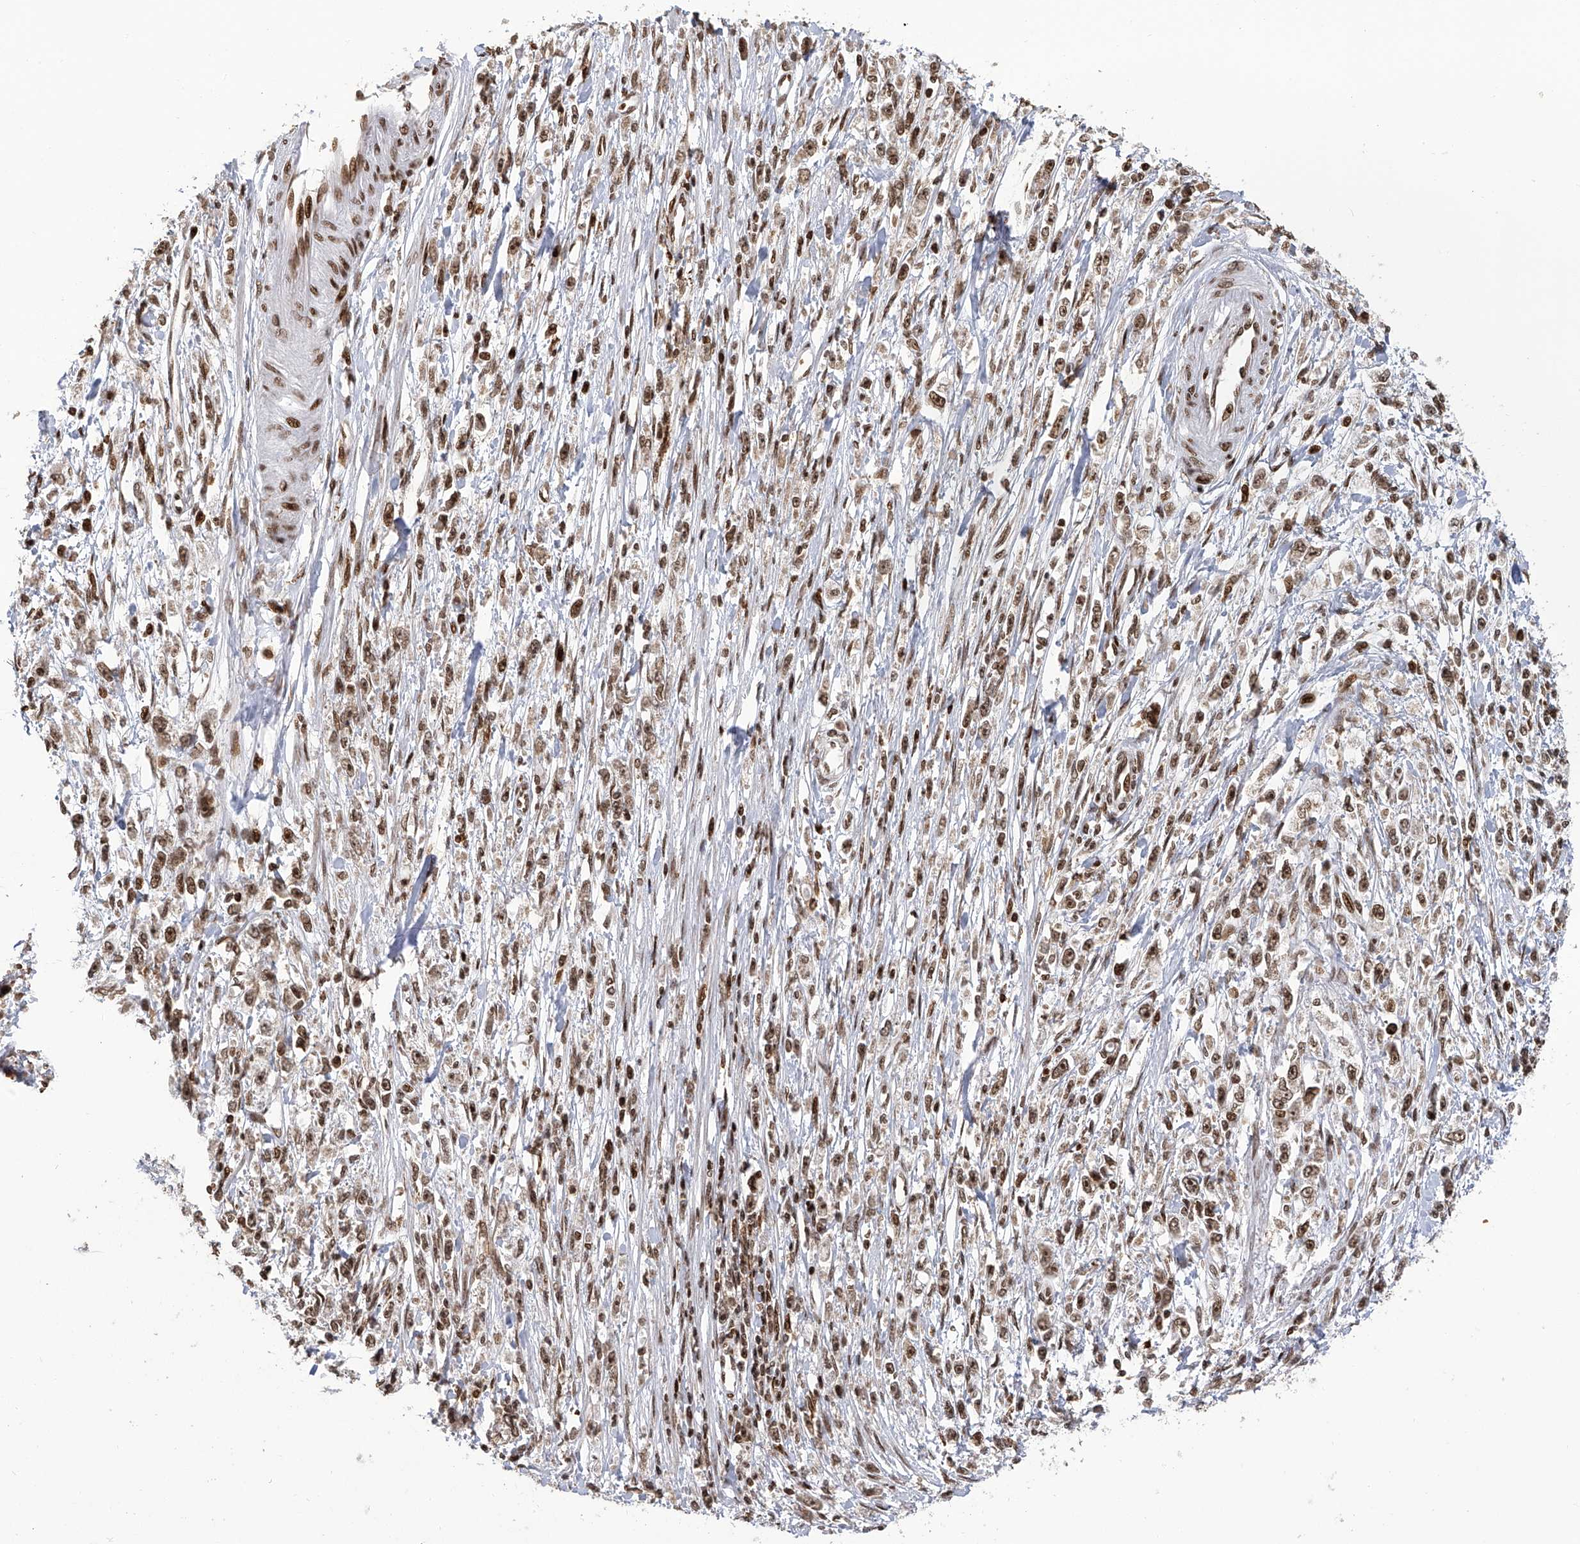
{"staining": {"intensity": "moderate", "quantity": ">75%", "location": "nuclear"}, "tissue": "stomach cancer", "cell_type": "Tumor cells", "image_type": "cancer", "snomed": [{"axis": "morphology", "description": "Adenocarcinoma, NOS"}, {"axis": "topography", "description": "Stomach"}], "caption": "IHC micrograph of stomach adenocarcinoma stained for a protein (brown), which shows medium levels of moderate nuclear expression in approximately >75% of tumor cells.", "gene": "PAK1IP1", "patient": {"sex": "female", "age": 59}}